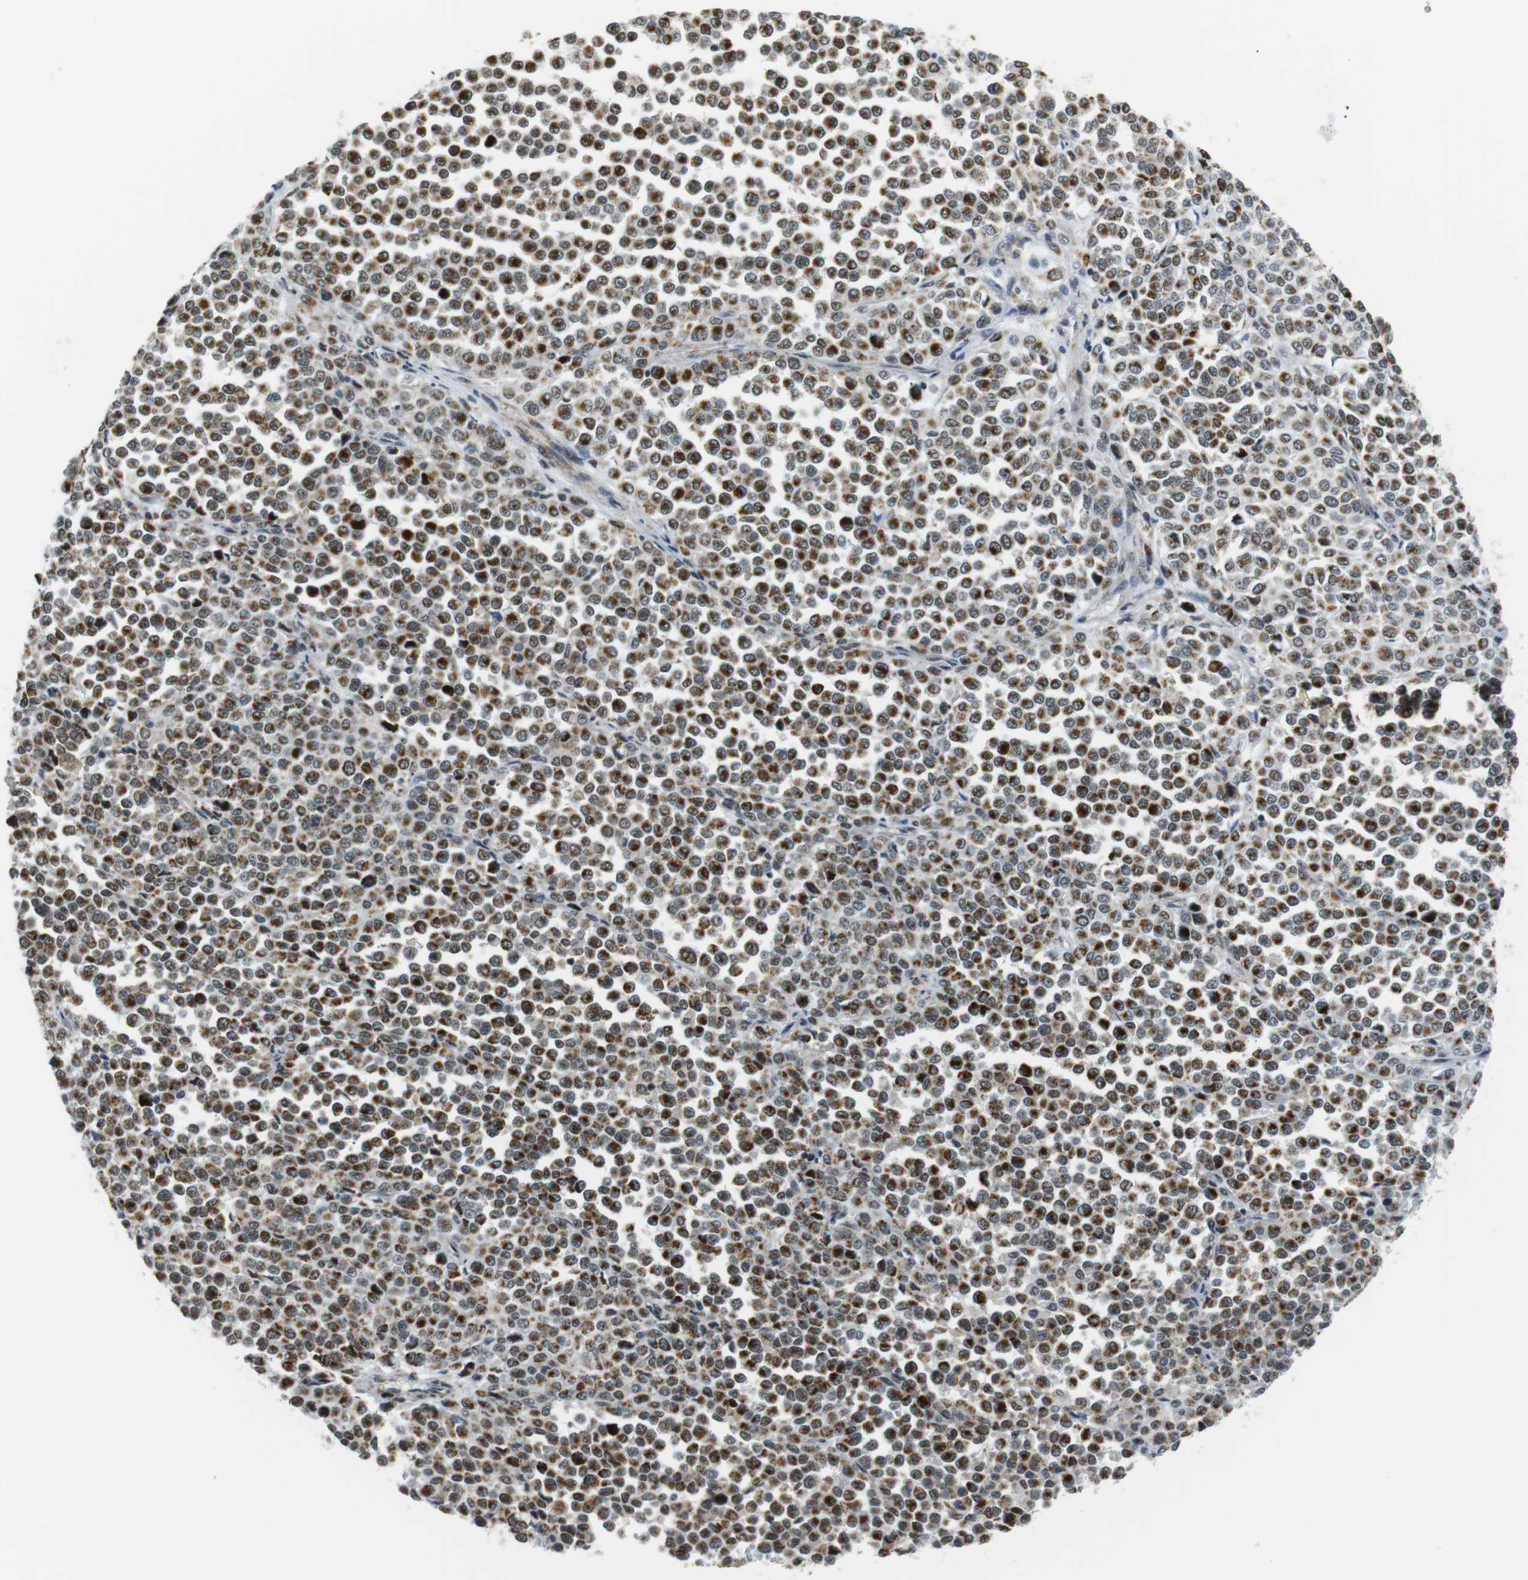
{"staining": {"intensity": "moderate", "quantity": ">75%", "location": "cytoplasmic/membranous,nuclear"}, "tissue": "melanoma", "cell_type": "Tumor cells", "image_type": "cancer", "snomed": [{"axis": "morphology", "description": "Malignant melanoma, Metastatic site"}, {"axis": "topography", "description": "Pancreas"}], "caption": "Tumor cells show medium levels of moderate cytoplasmic/membranous and nuclear positivity in about >75% of cells in human malignant melanoma (metastatic site).", "gene": "USP7", "patient": {"sex": "female", "age": 30}}